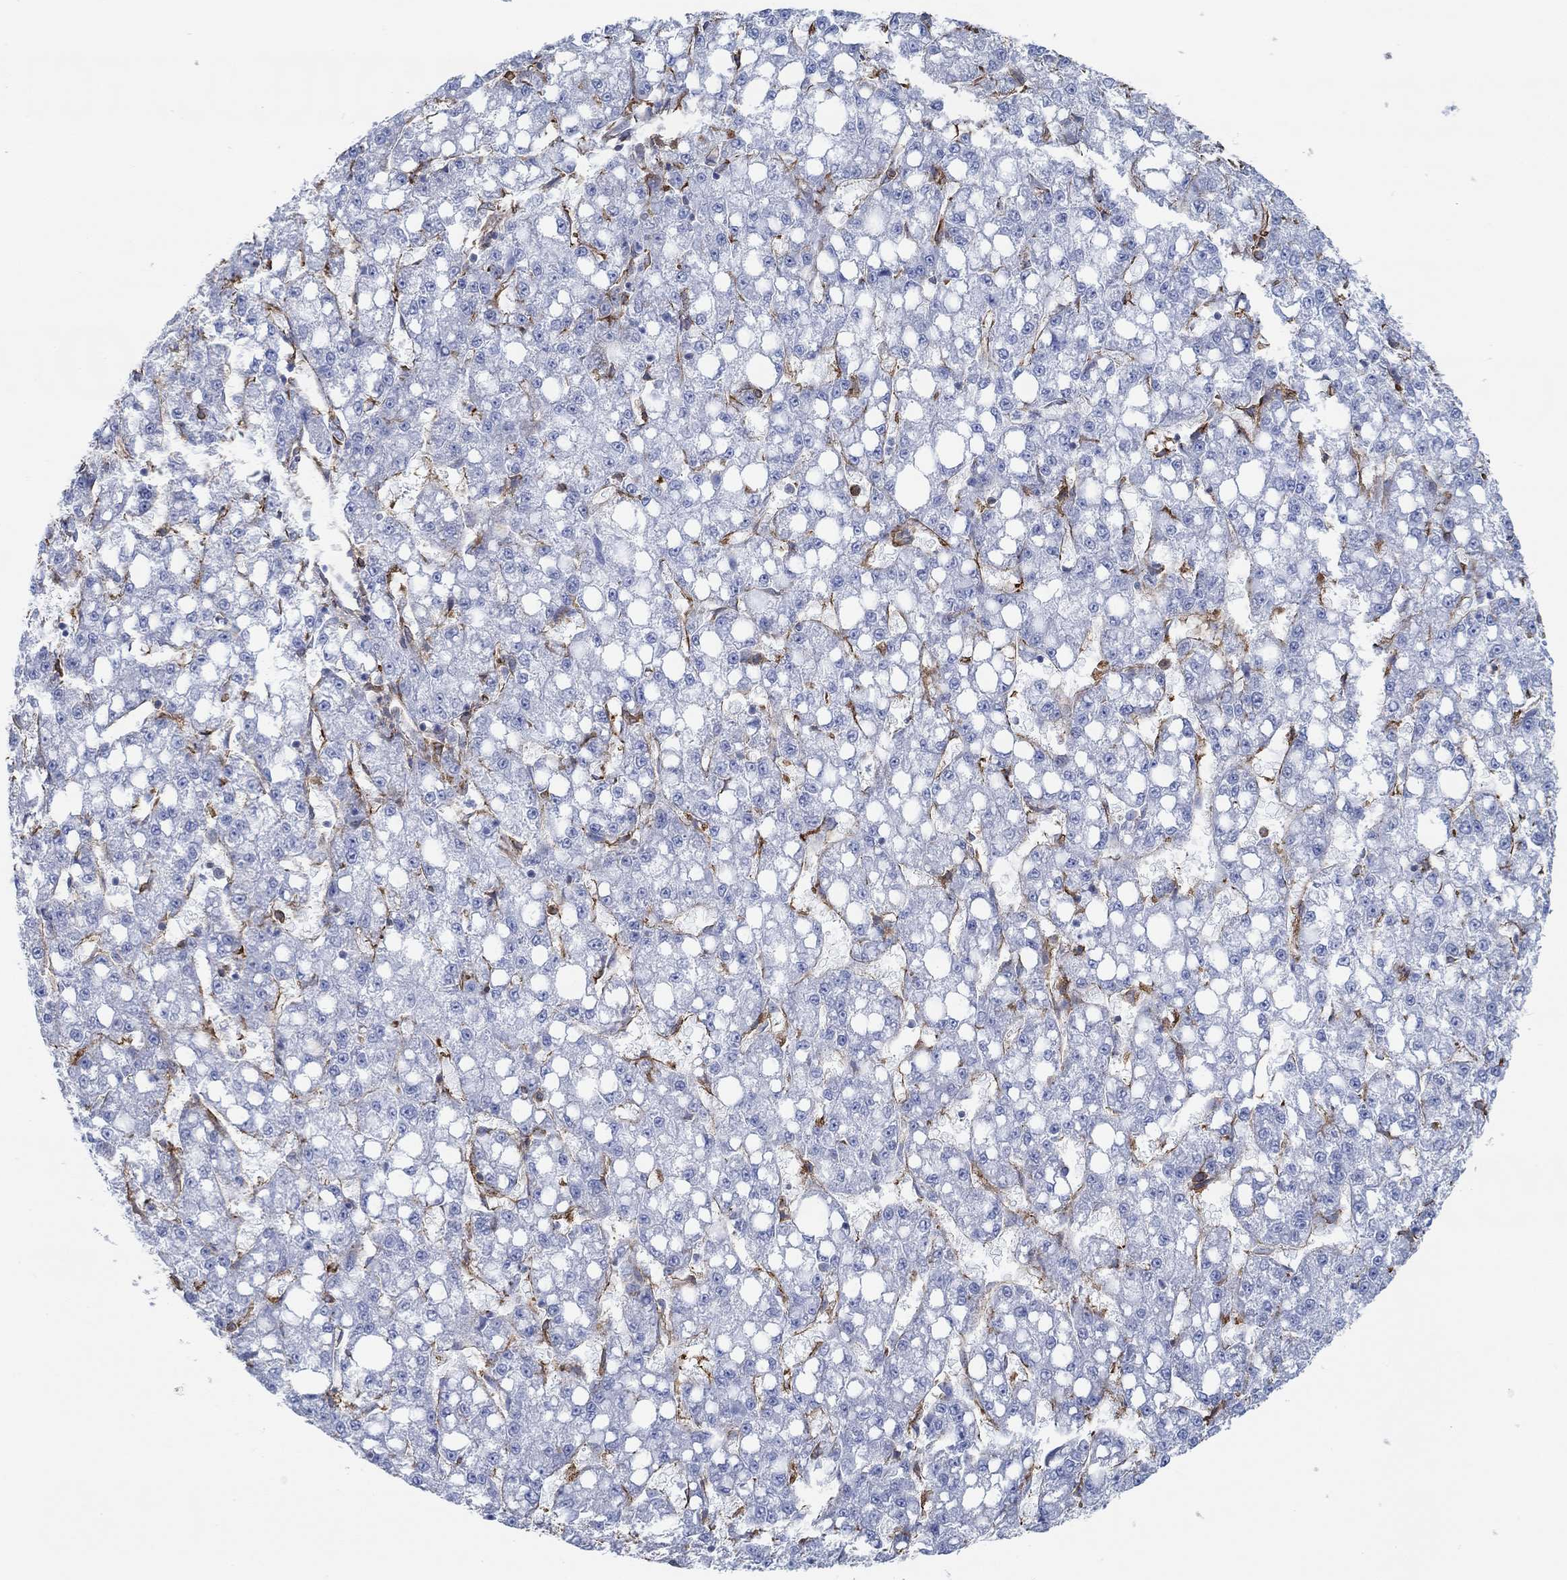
{"staining": {"intensity": "negative", "quantity": "none", "location": "none"}, "tissue": "liver cancer", "cell_type": "Tumor cells", "image_type": "cancer", "snomed": [{"axis": "morphology", "description": "Carcinoma, Hepatocellular, NOS"}, {"axis": "topography", "description": "Liver"}], "caption": "The photomicrograph demonstrates no significant expression in tumor cells of liver cancer (hepatocellular carcinoma).", "gene": "STC2", "patient": {"sex": "female", "age": 65}}